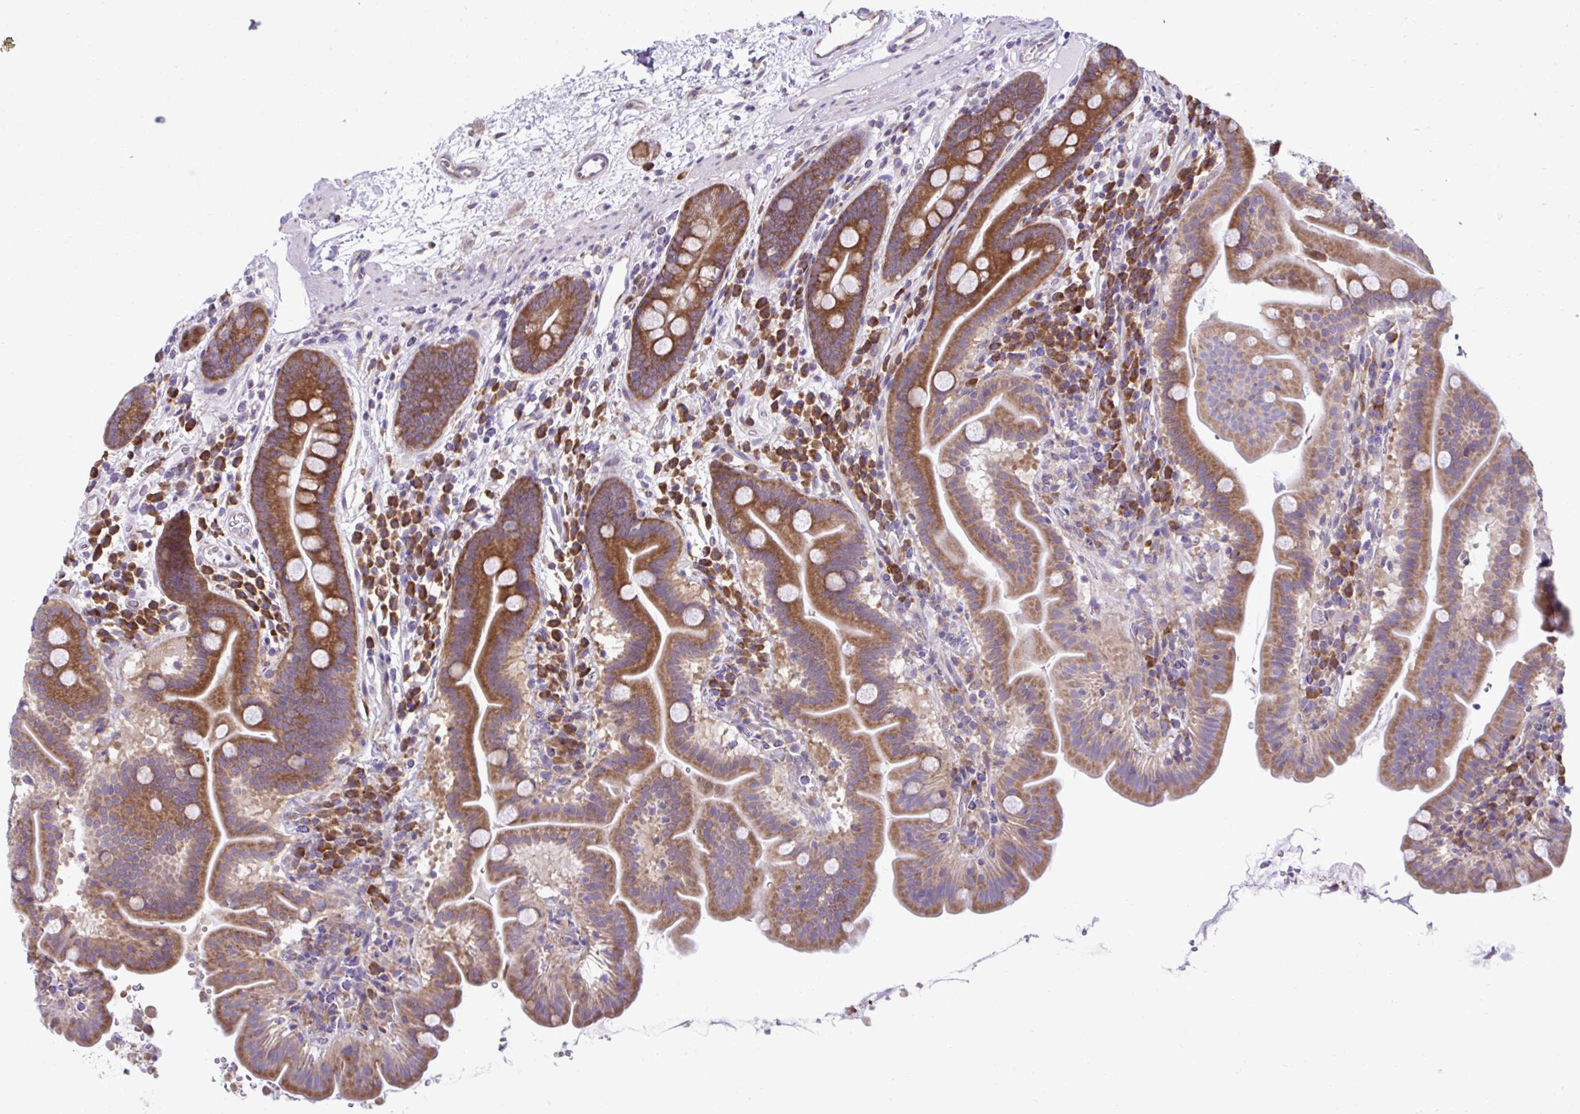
{"staining": {"intensity": "strong", "quantity": ">75%", "location": "cytoplasmic/membranous"}, "tissue": "small intestine", "cell_type": "Glandular cells", "image_type": "normal", "snomed": [{"axis": "morphology", "description": "Normal tissue, NOS"}, {"axis": "topography", "description": "Small intestine"}], "caption": "Glandular cells reveal strong cytoplasmic/membranous expression in approximately >75% of cells in normal small intestine. Using DAB (3,3'-diaminobenzidine) (brown) and hematoxylin (blue) stains, captured at high magnification using brightfield microscopy.", "gene": "RPL7", "patient": {"sex": "male", "age": 26}}